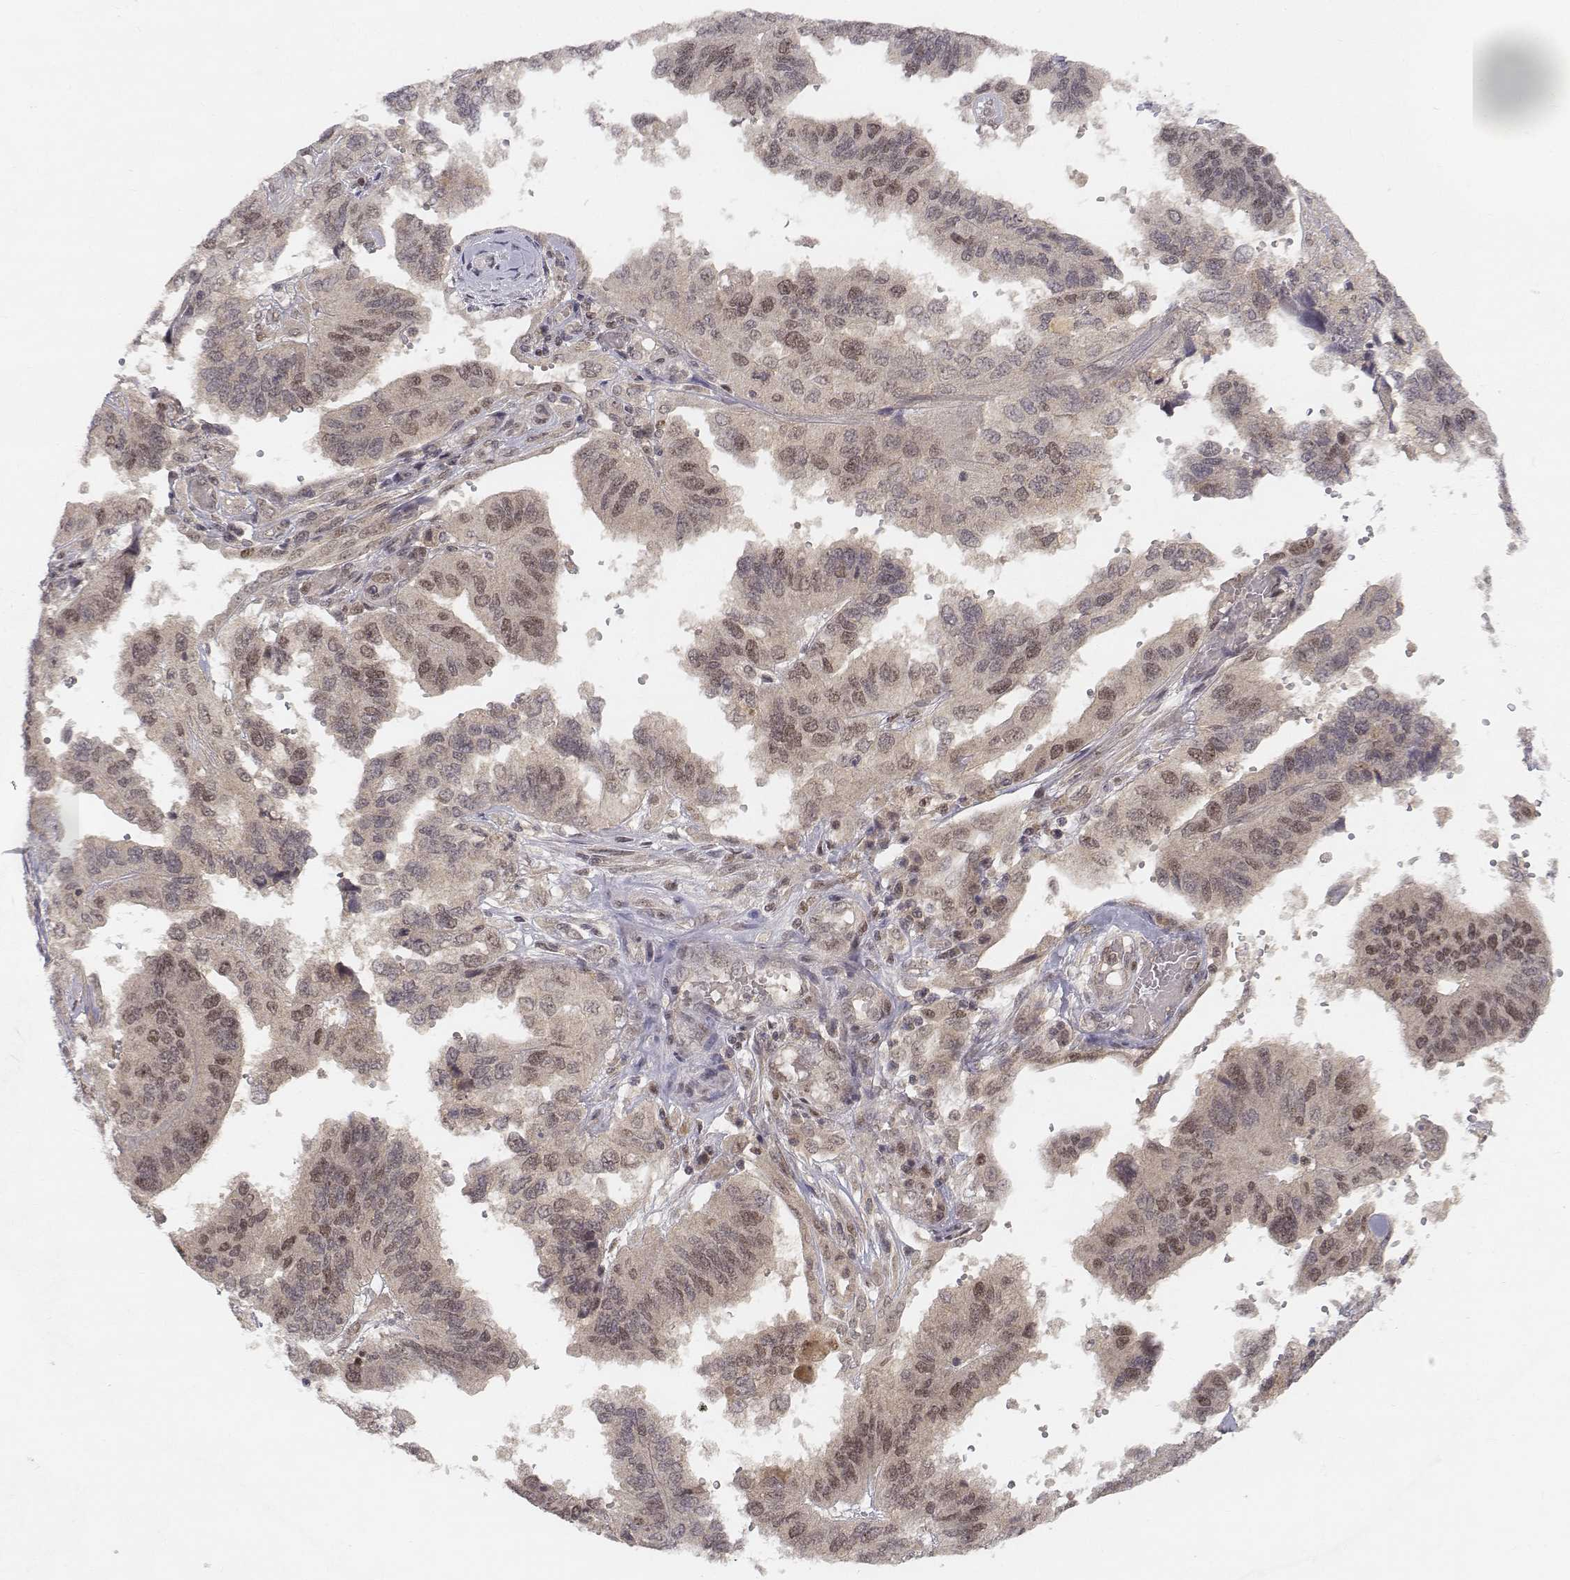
{"staining": {"intensity": "weak", "quantity": "25%-75%", "location": "nuclear"}, "tissue": "ovarian cancer", "cell_type": "Tumor cells", "image_type": "cancer", "snomed": [{"axis": "morphology", "description": "Cystadenocarcinoma, serous, NOS"}, {"axis": "topography", "description": "Ovary"}], "caption": "There is low levels of weak nuclear expression in tumor cells of ovarian cancer (serous cystadenocarcinoma), as demonstrated by immunohistochemical staining (brown color).", "gene": "FANCD2", "patient": {"sex": "female", "age": 79}}